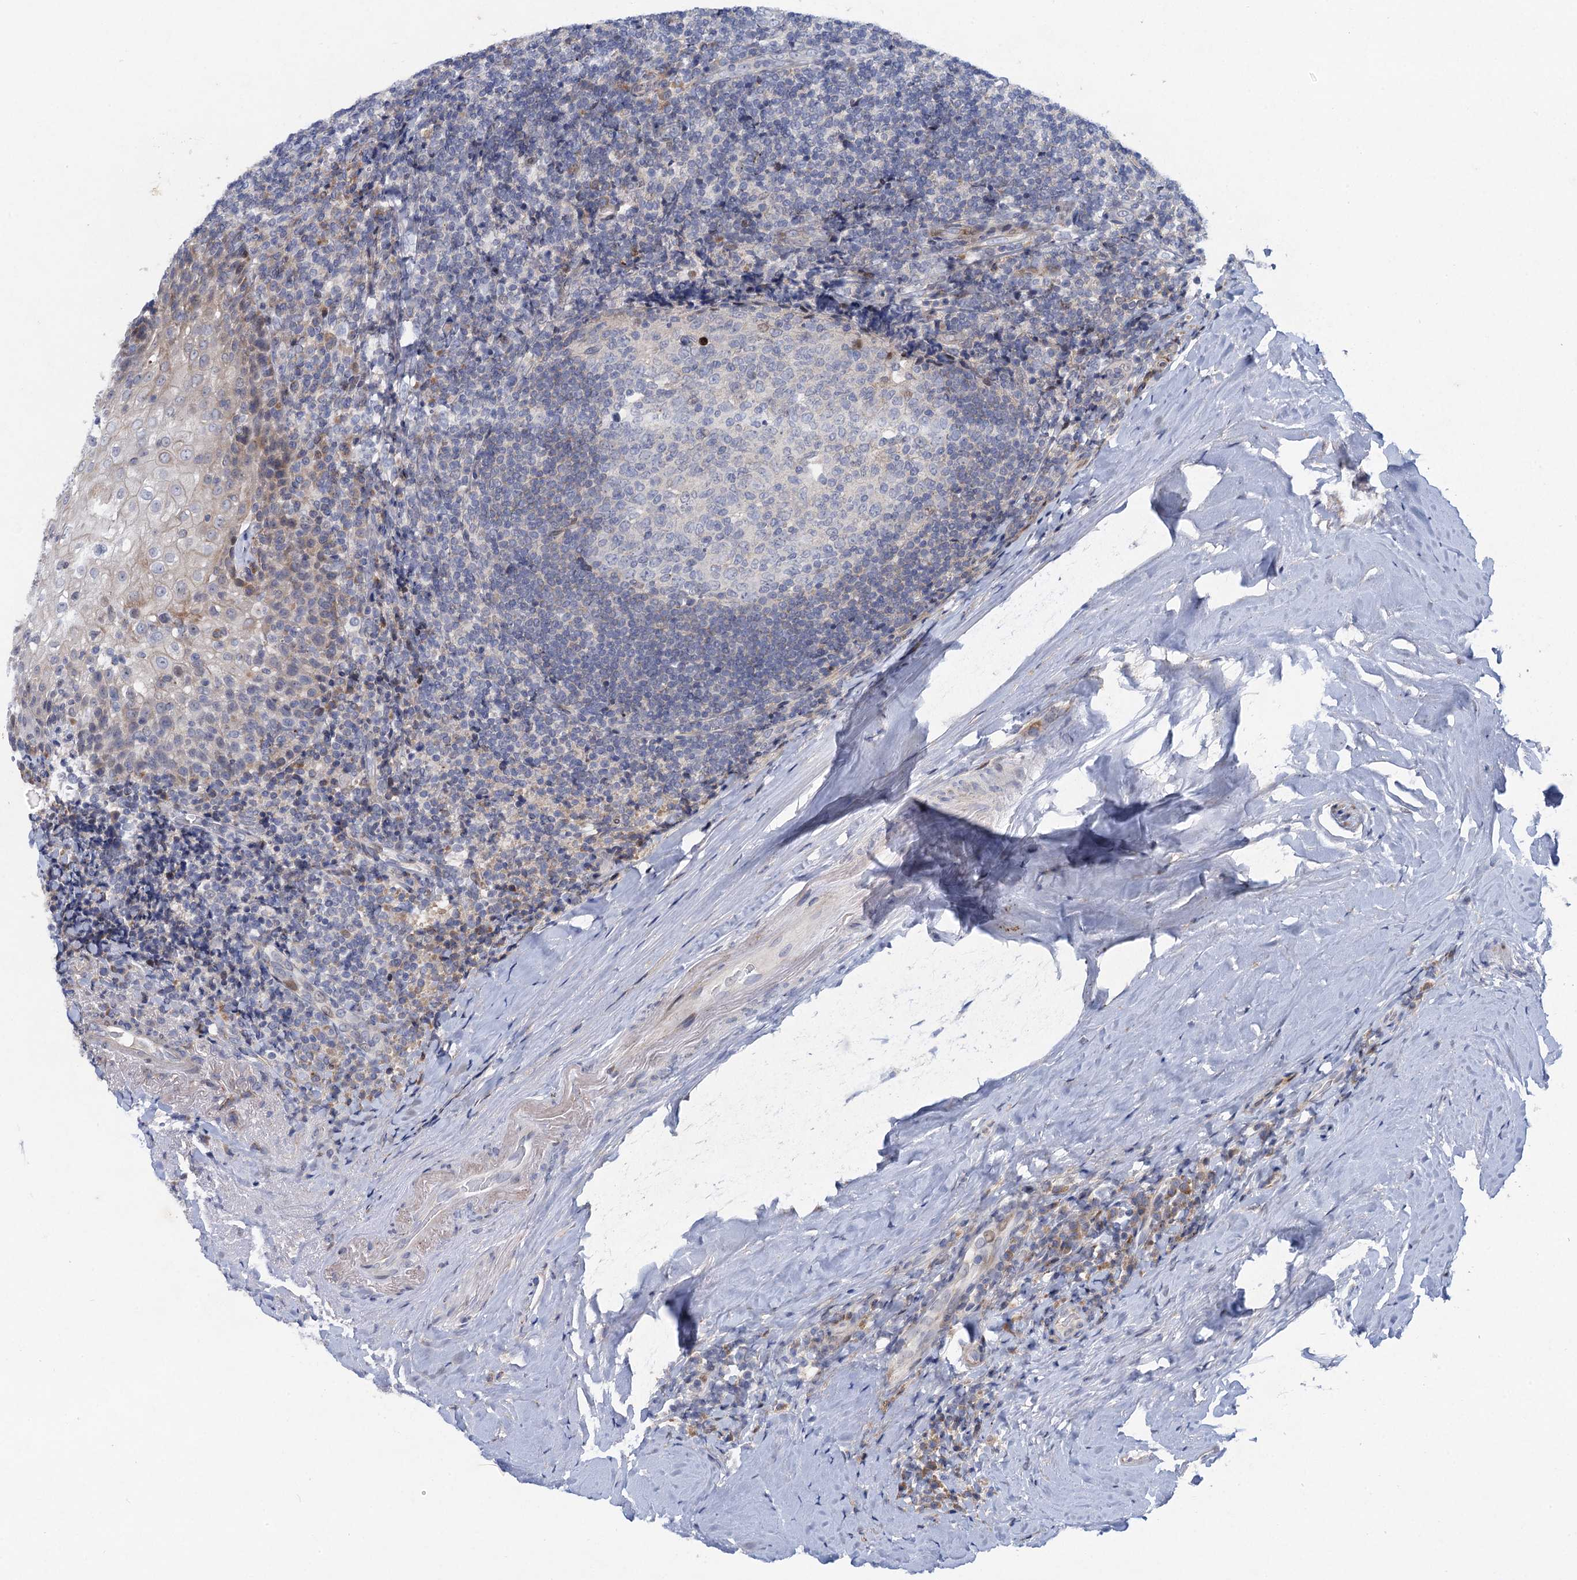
{"staining": {"intensity": "negative", "quantity": "none", "location": "none"}, "tissue": "tonsil", "cell_type": "Germinal center cells", "image_type": "normal", "snomed": [{"axis": "morphology", "description": "Normal tissue, NOS"}, {"axis": "topography", "description": "Tonsil"}], "caption": "DAB (3,3'-diaminobenzidine) immunohistochemical staining of unremarkable human tonsil exhibits no significant positivity in germinal center cells.", "gene": "QPCTL", "patient": {"sex": "male", "age": 37}}